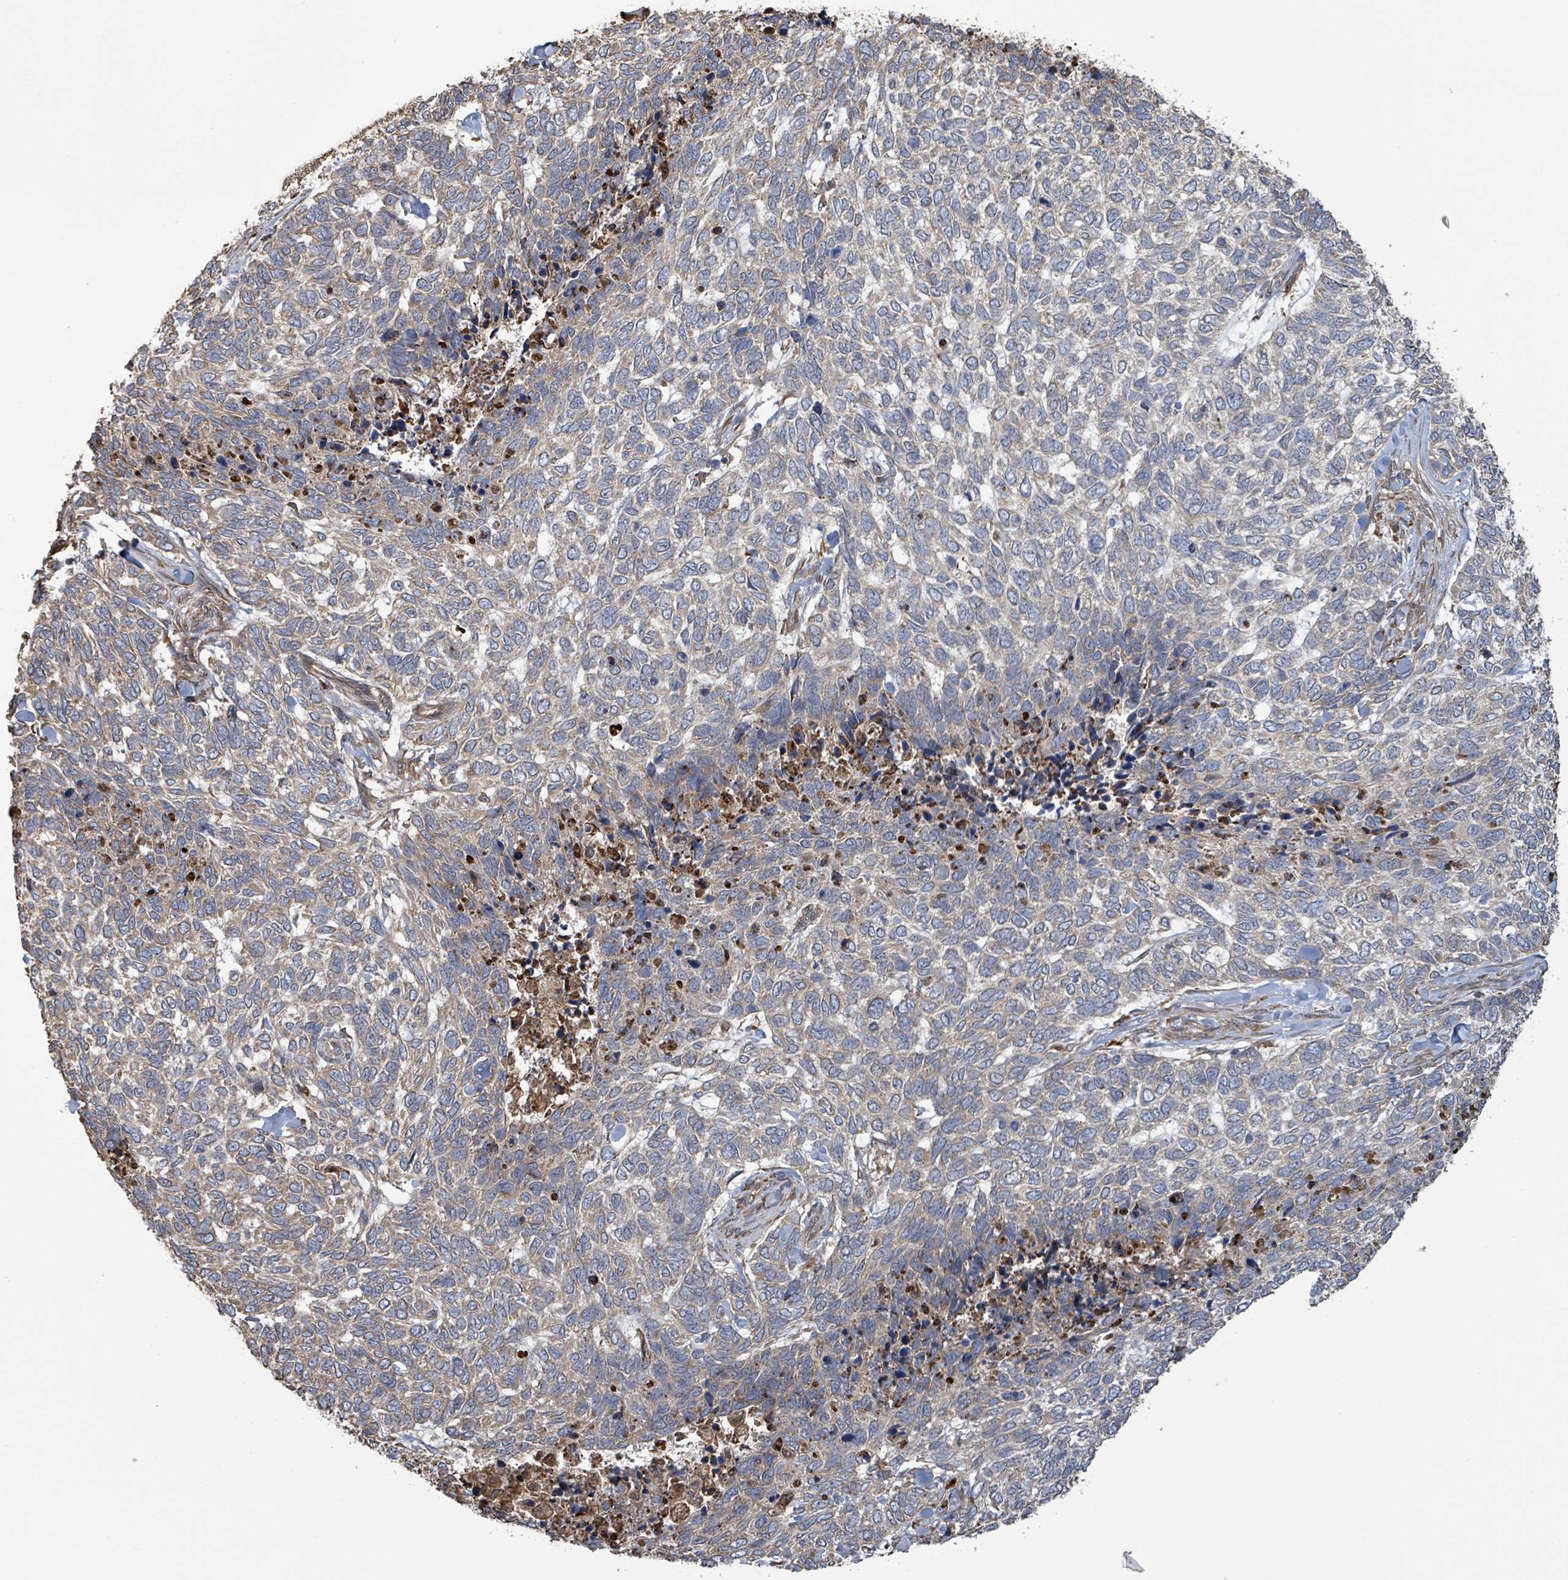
{"staining": {"intensity": "weak", "quantity": "25%-75%", "location": "cytoplasmic/membranous"}, "tissue": "skin cancer", "cell_type": "Tumor cells", "image_type": "cancer", "snomed": [{"axis": "morphology", "description": "Basal cell carcinoma"}, {"axis": "topography", "description": "Skin"}], "caption": "About 25%-75% of tumor cells in skin basal cell carcinoma exhibit weak cytoplasmic/membranous protein positivity as visualized by brown immunohistochemical staining.", "gene": "ARPIN", "patient": {"sex": "female", "age": 65}}